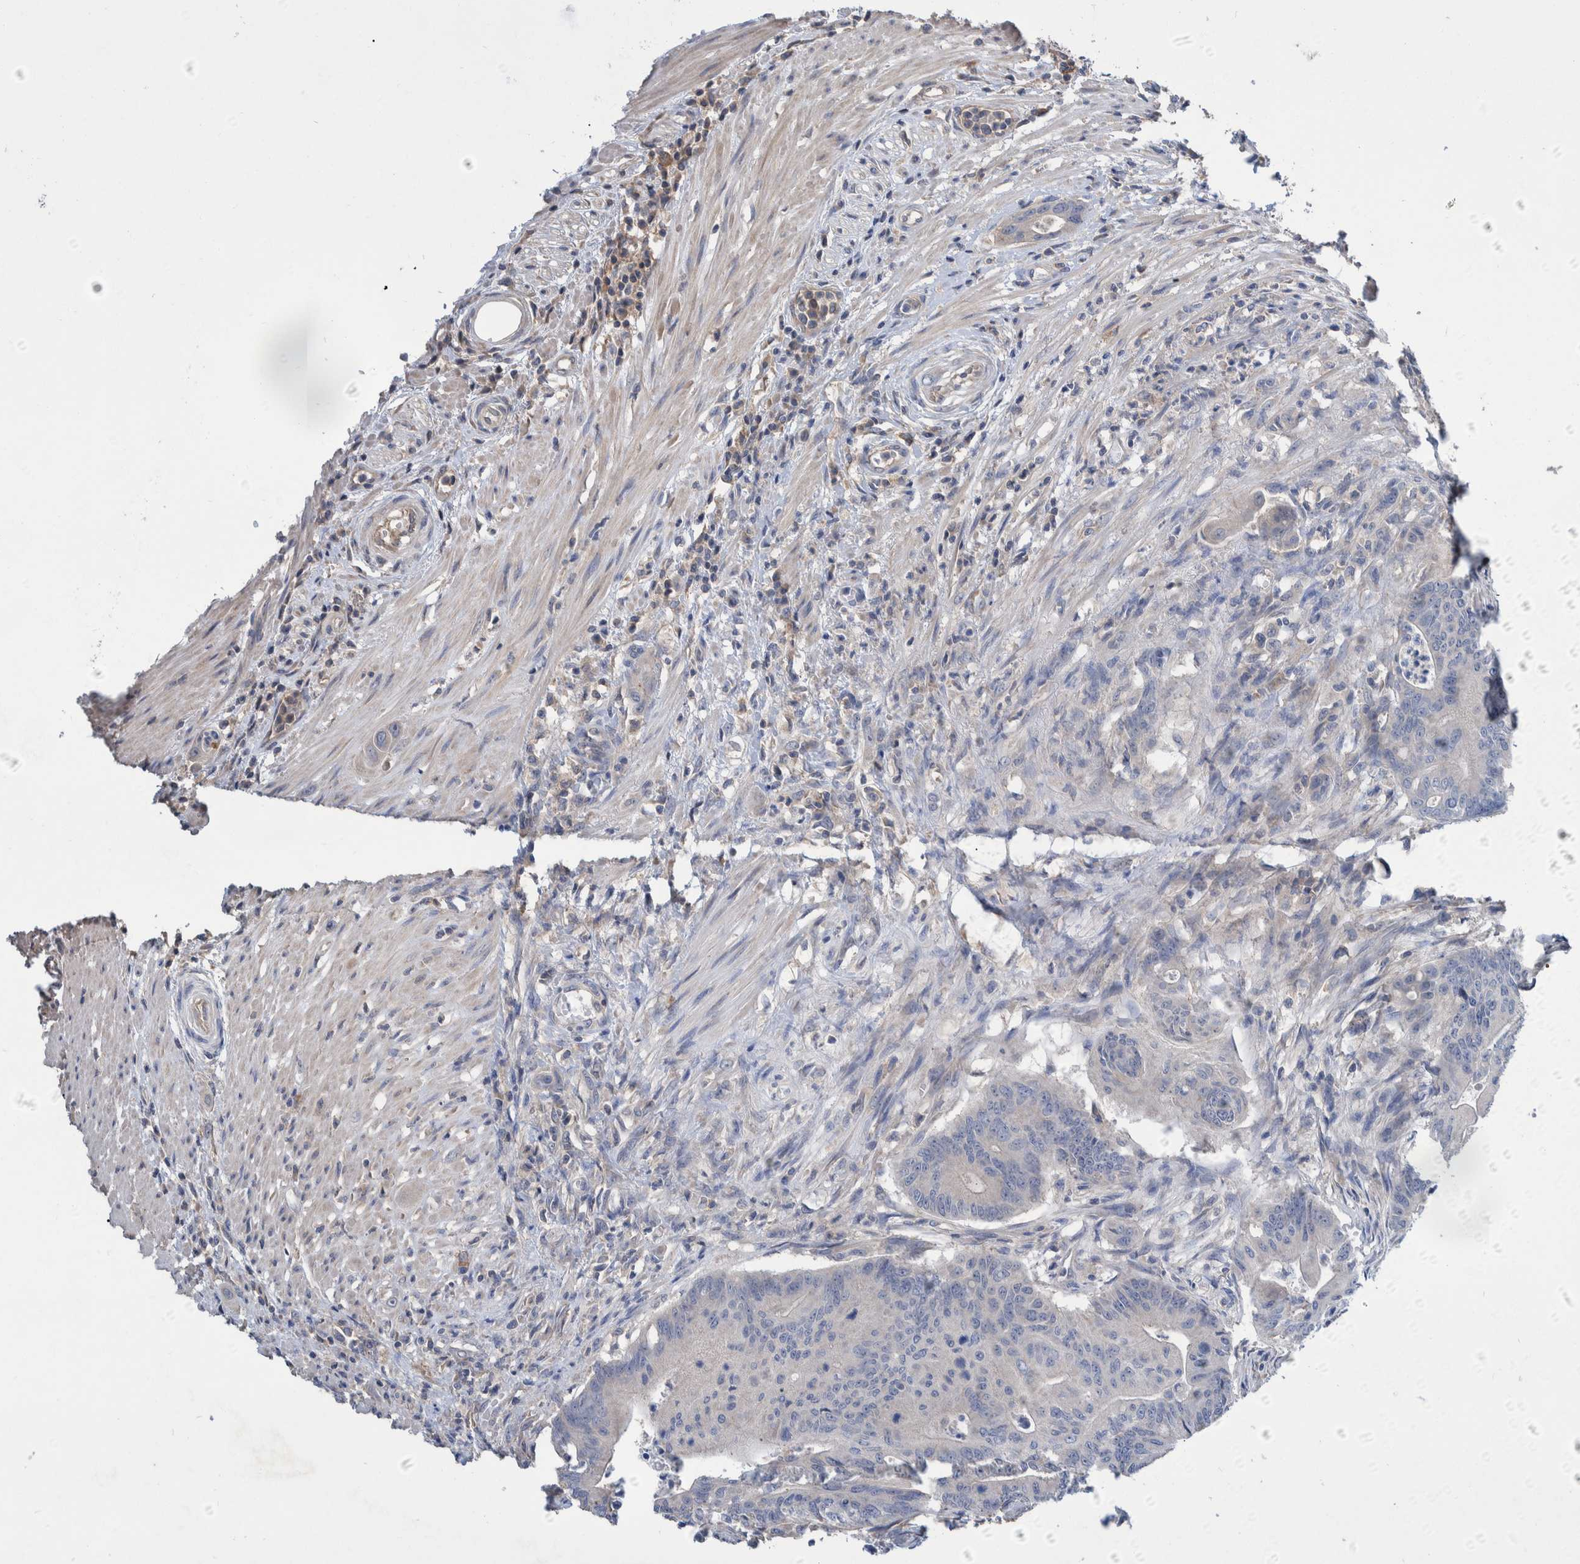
{"staining": {"intensity": "negative", "quantity": "none", "location": "none"}, "tissue": "colorectal cancer", "cell_type": "Tumor cells", "image_type": "cancer", "snomed": [{"axis": "morphology", "description": "Adenoma, NOS"}, {"axis": "morphology", "description": "Adenocarcinoma, NOS"}, {"axis": "topography", "description": "Colon"}], "caption": "This is an immunohistochemistry (IHC) micrograph of adenocarcinoma (colorectal). There is no staining in tumor cells.", "gene": "PLPBP", "patient": {"sex": "male", "age": 79}}